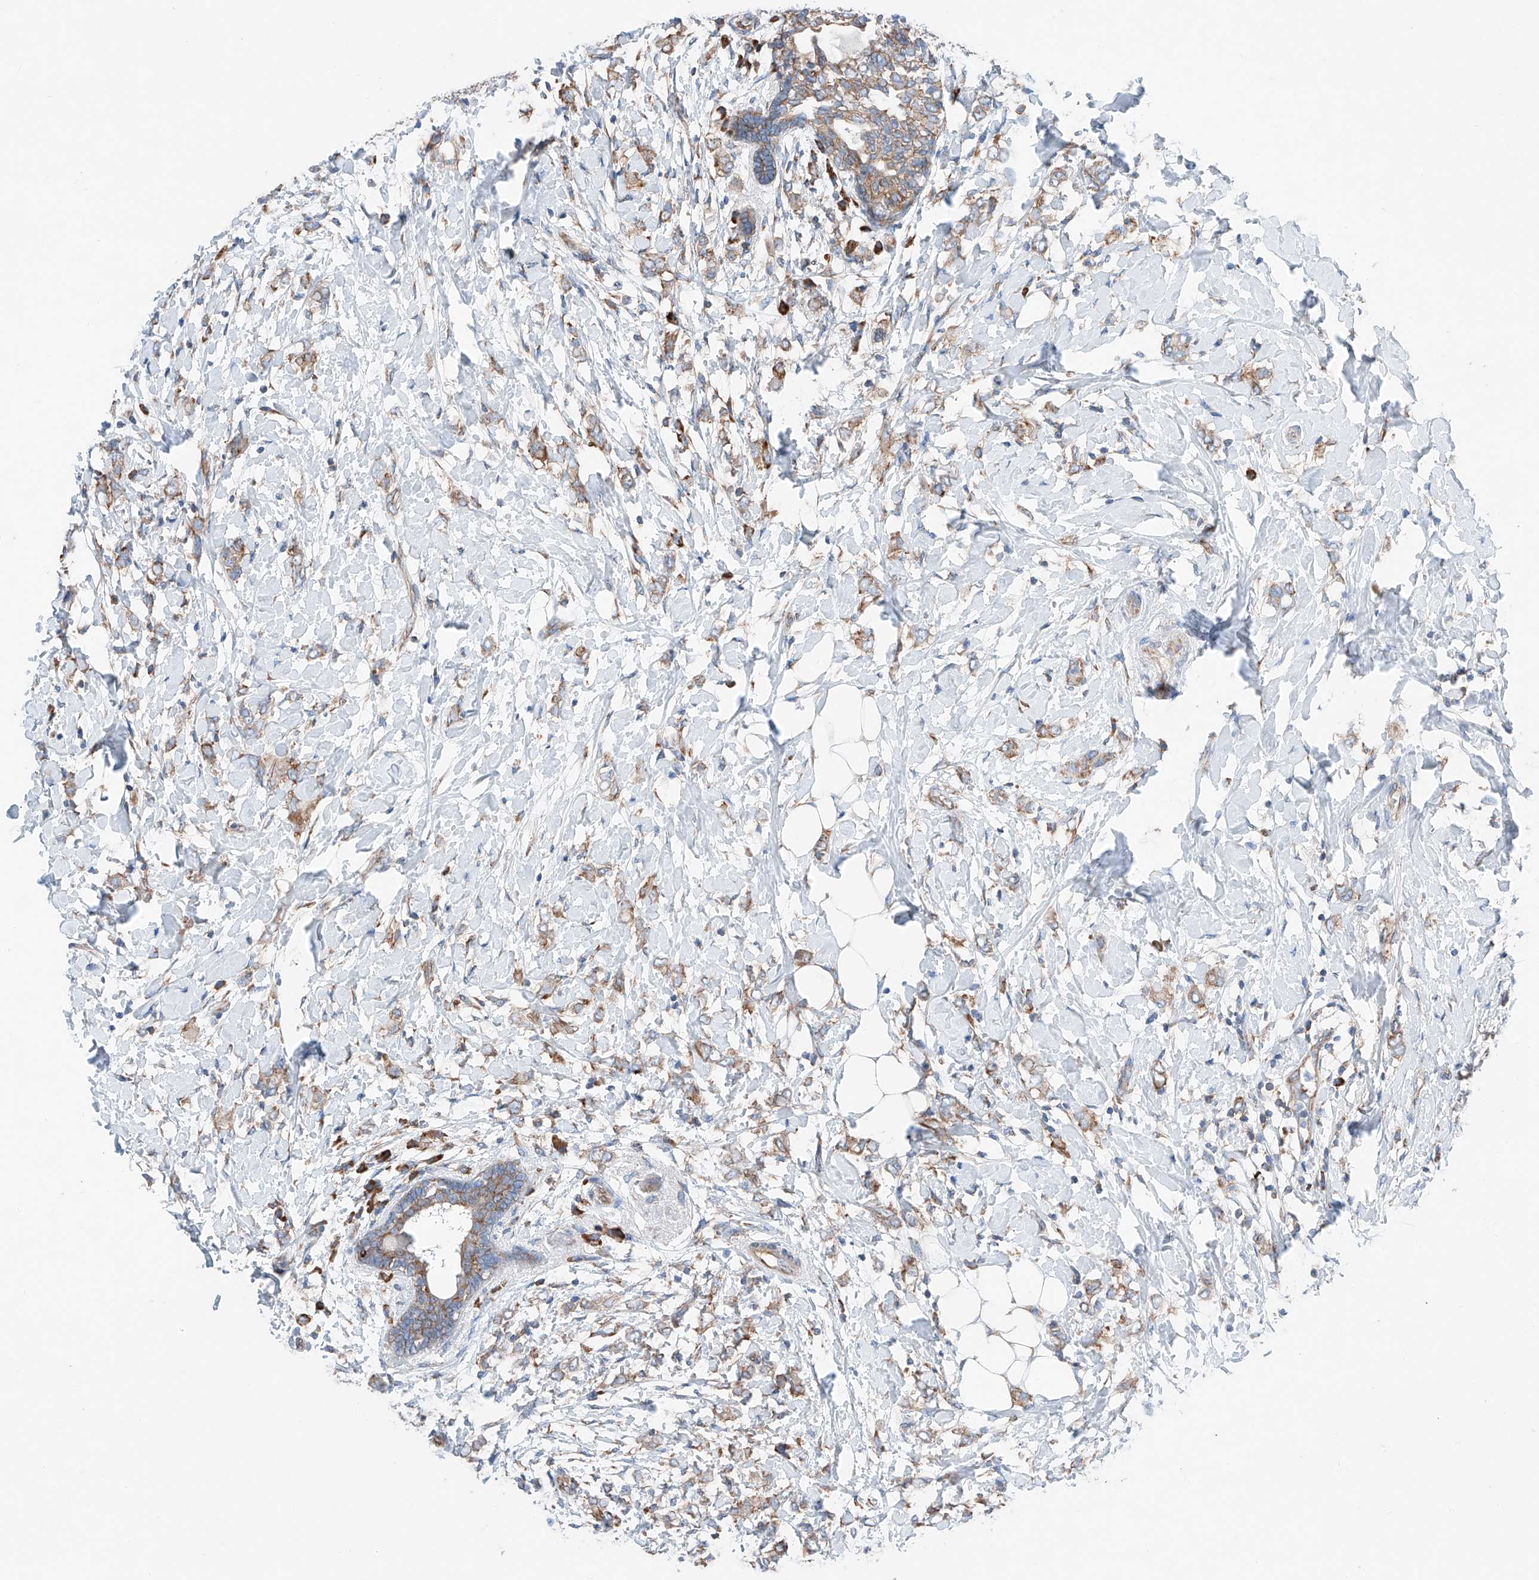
{"staining": {"intensity": "moderate", "quantity": ">75%", "location": "cytoplasmic/membranous"}, "tissue": "breast cancer", "cell_type": "Tumor cells", "image_type": "cancer", "snomed": [{"axis": "morphology", "description": "Normal tissue, NOS"}, {"axis": "morphology", "description": "Lobular carcinoma"}, {"axis": "topography", "description": "Breast"}], "caption": "This image shows immunohistochemistry (IHC) staining of human breast cancer (lobular carcinoma), with medium moderate cytoplasmic/membranous expression in about >75% of tumor cells.", "gene": "CRELD1", "patient": {"sex": "female", "age": 47}}